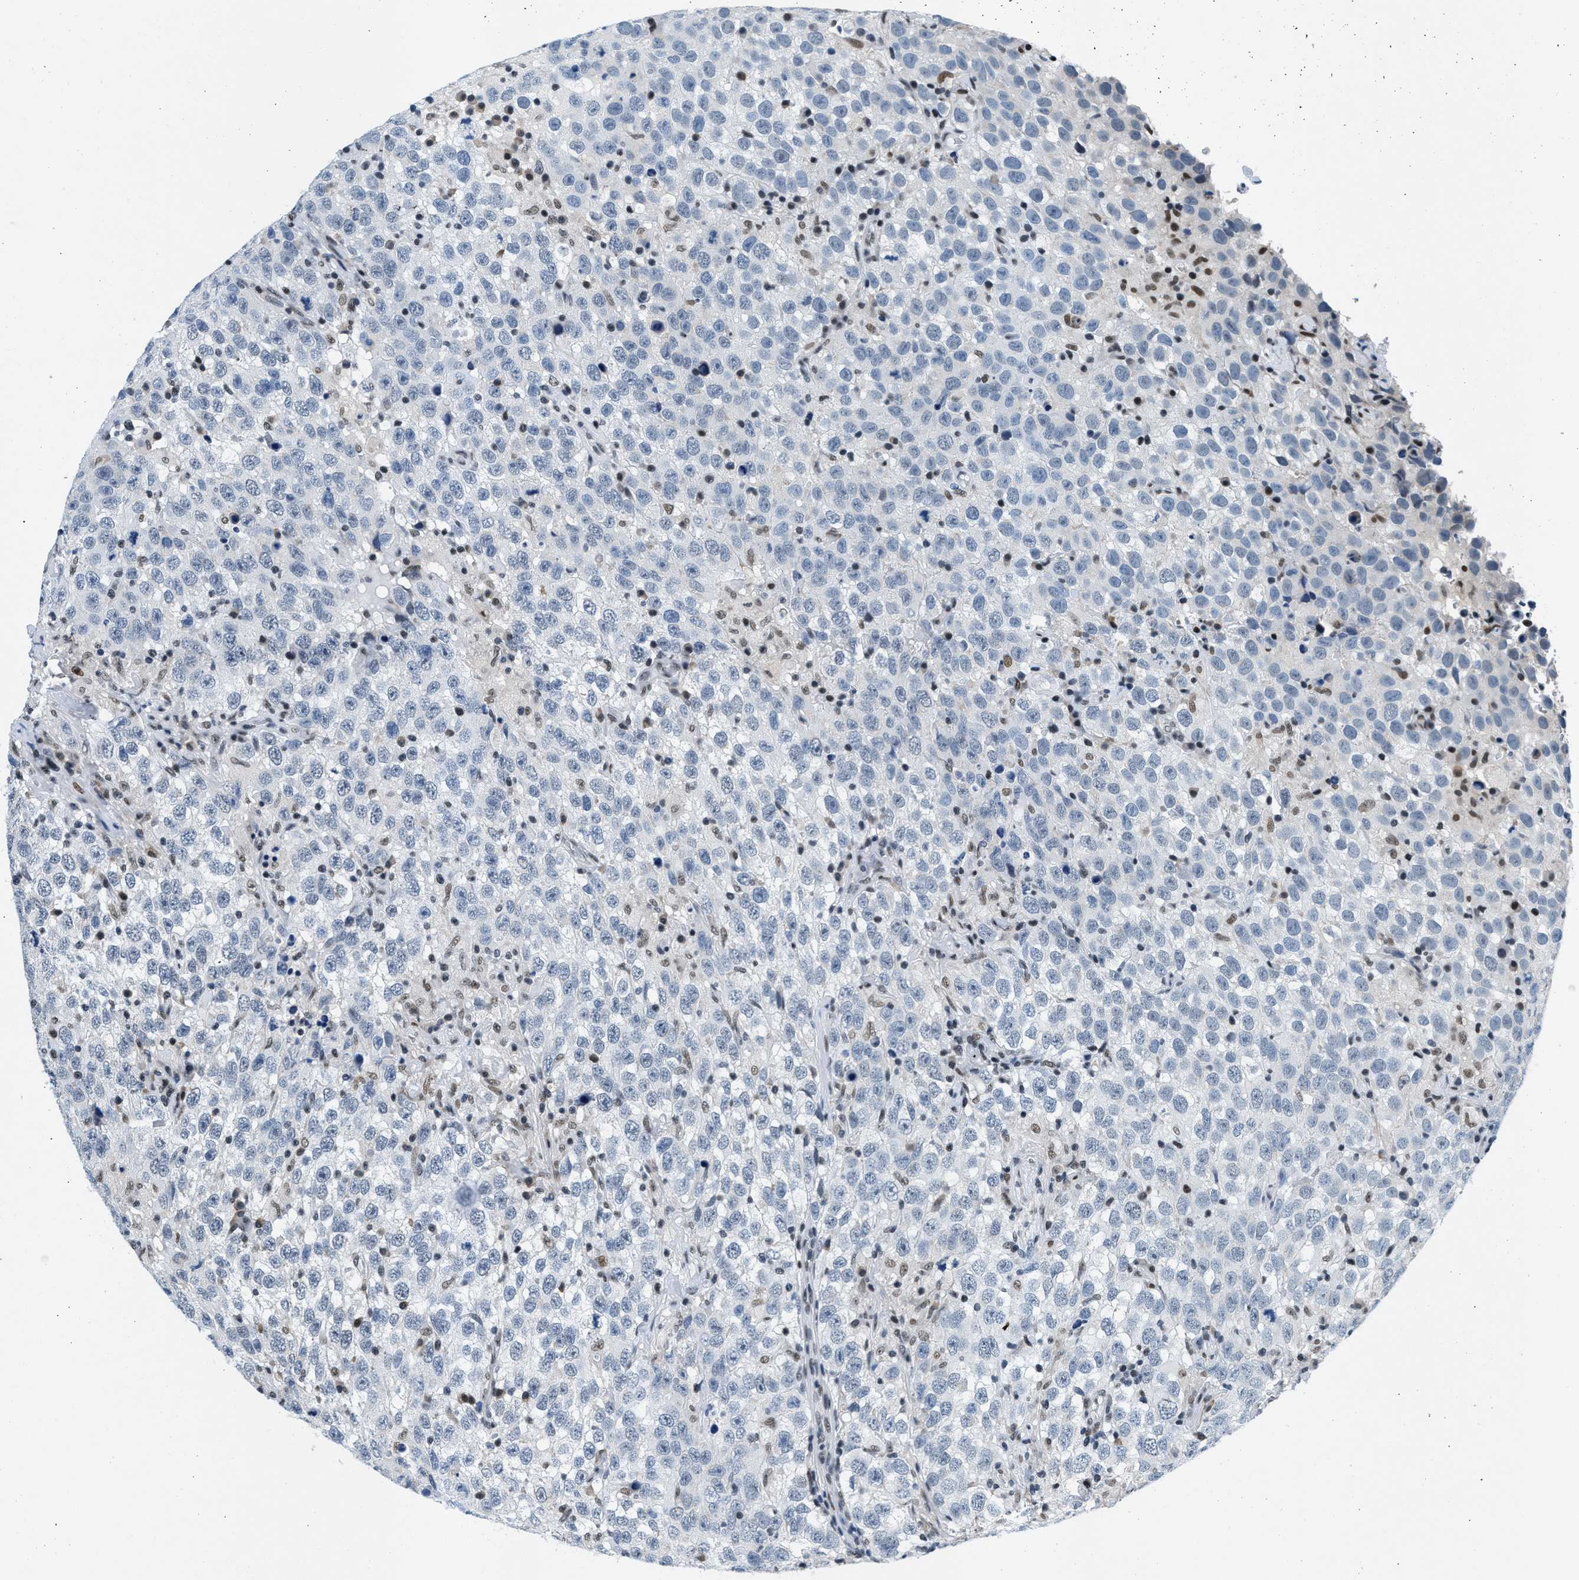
{"staining": {"intensity": "negative", "quantity": "none", "location": "none"}, "tissue": "testis cancer", "cell_type": "Tumor cells", "image_type": "cancer", "snomed": [{"axis": "morphology", "description": "Seminoma, NOS"}, {"axis": "topography", "description": "Testis"}], "caption": "Tumor cells show no significant staining in seminoma (testis).", "gene": "ATF2", "patient": {"sex": "male", "age": 41}}